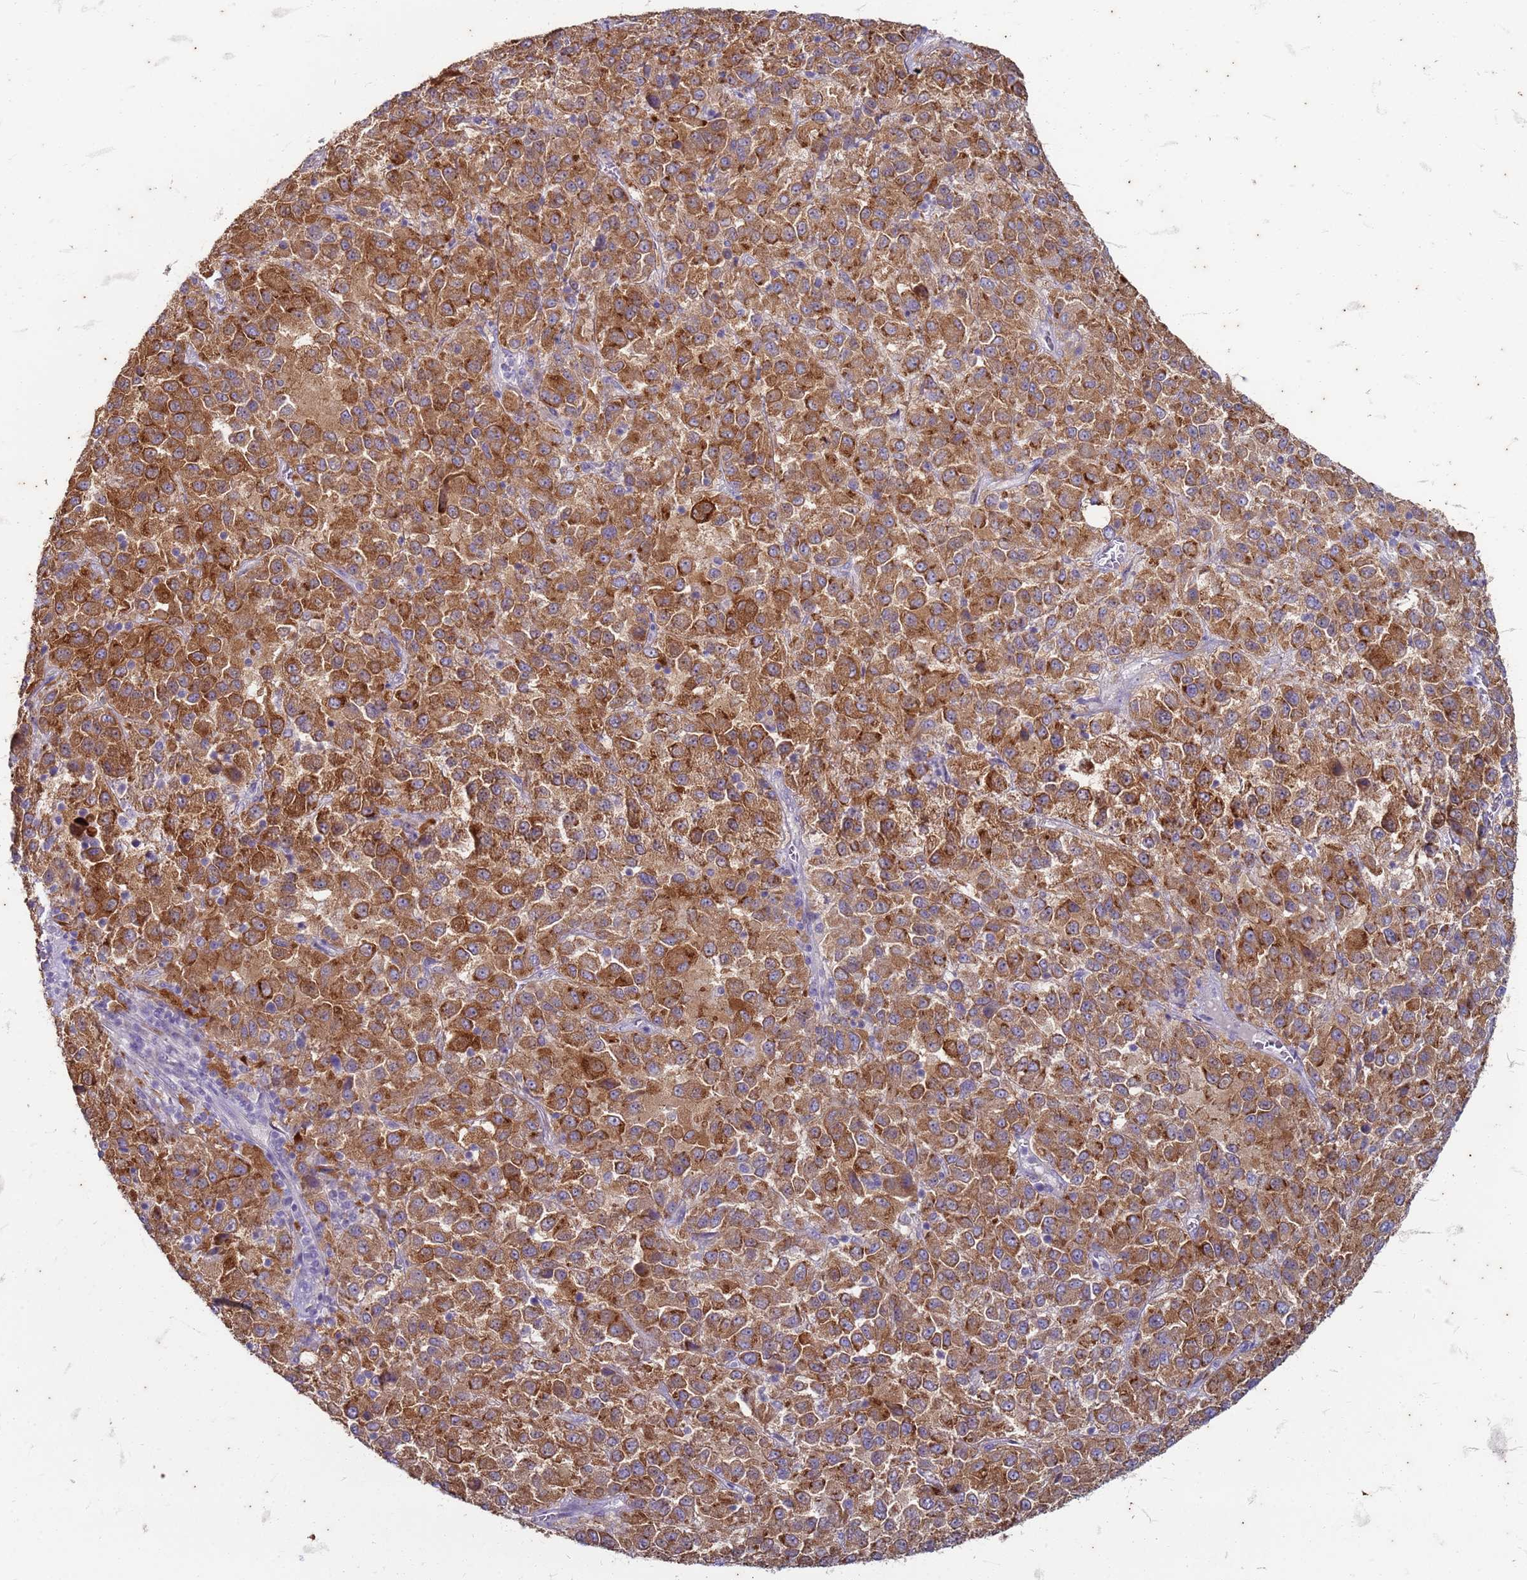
{"staining": {"intensity": "moderate", "quantity": ">75%", "location": "cytoplasmic/membranous"}, "tissue": "melanoma", "cell_type": "Tumor cells", "image_type": "cancer", "snomed": [{"axis": "morphology", "description": "Malignant melanoma, Metastatic site"}, {"axis": "topography", "description": "Lung"}], "caption": "The photomicrograph shows immunohistochemical staining of malignant melanoma (metastatic site). There is moderate cytoplasmic/membranous expression is appreciated in approximately >75% of tumor cells.", "gene": "SUCO", "patient": {"sex": "male", "age": 64}}